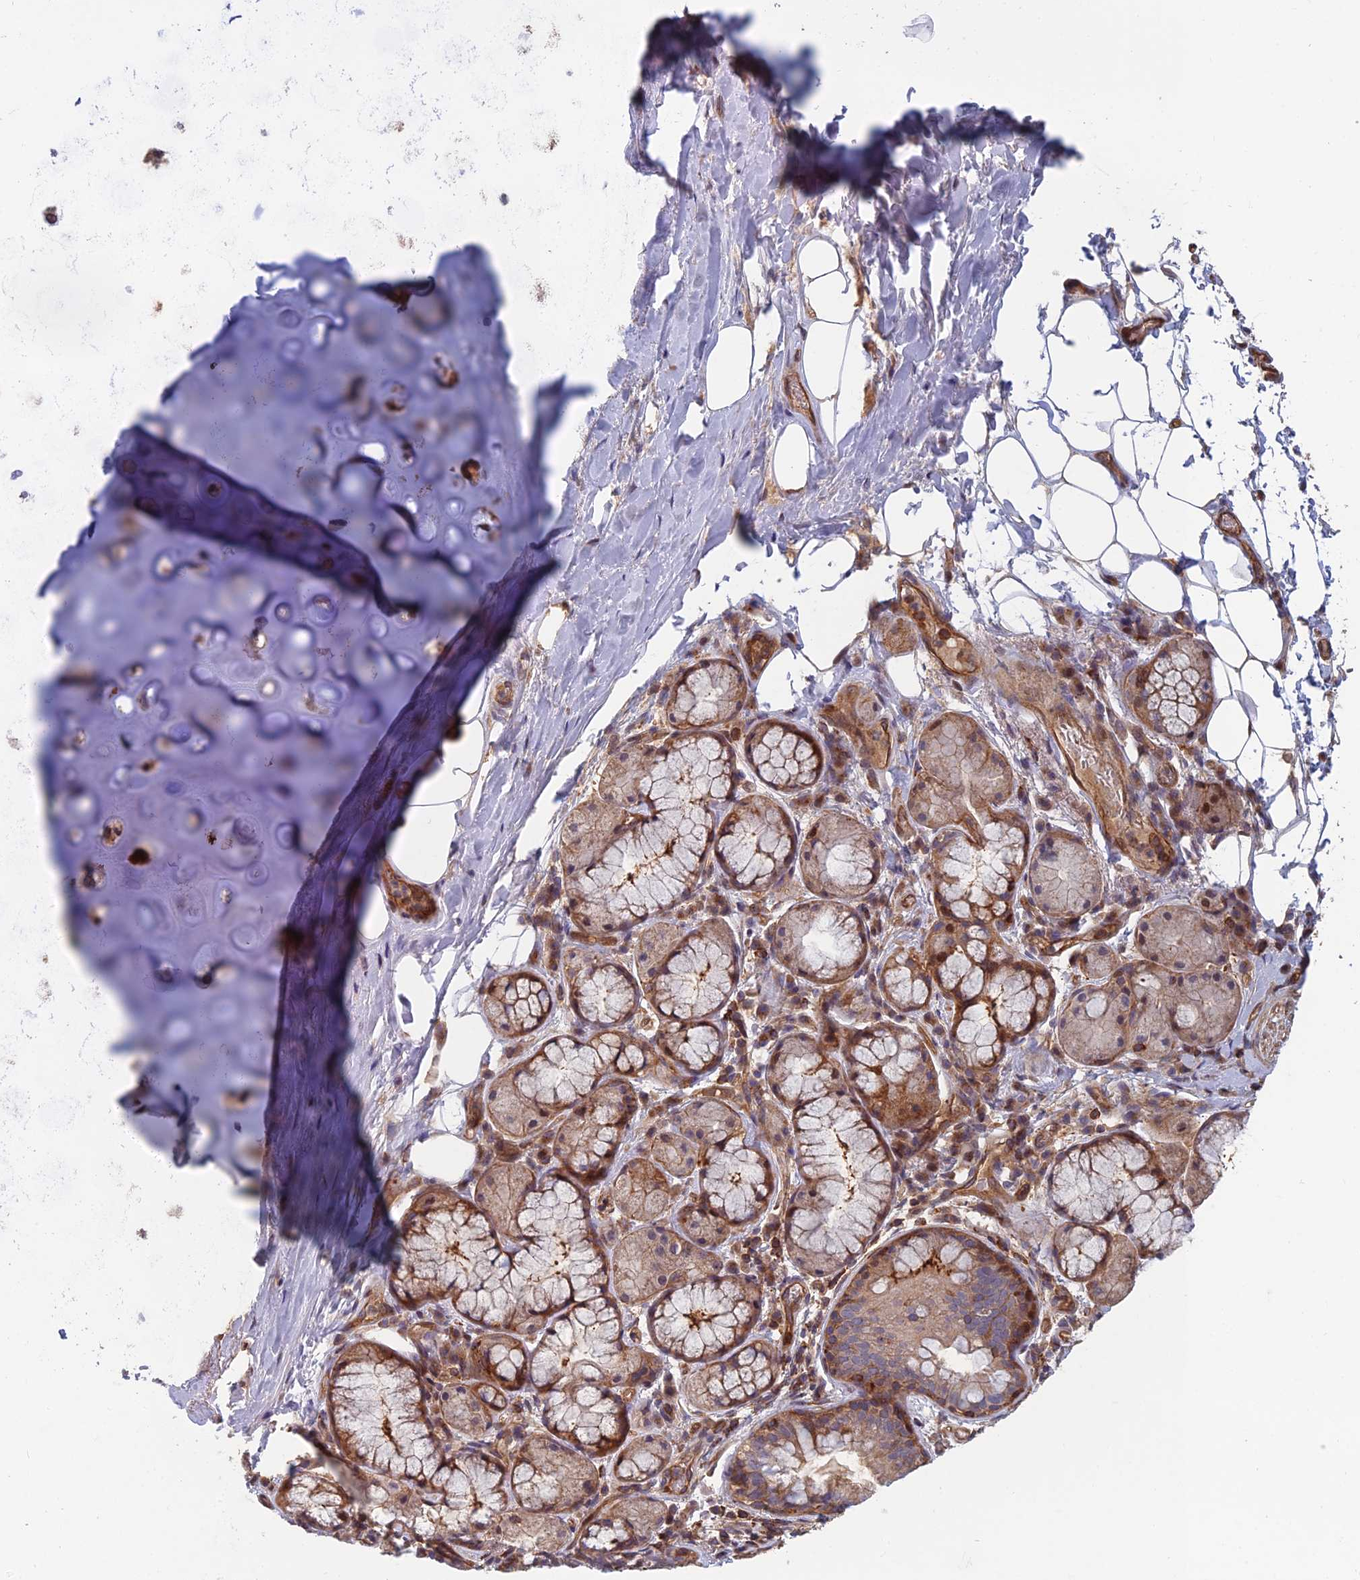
{"staining": {"intensity": "weak", "quantity": ">75%", "location": "cytoplasmic/membranous"}, "tissue": "adipose tissue", "cell_type": "Adipocytes", "image_type": "normal", "snomed": [{"axis": "morphology", "description": "Normal tissue, NOS"}, {"axis": "topography", "description": "Lymph node"}, {"axis": "topography", "description": "Cartilage tissue"}, {"axis": "topography", "description": "Bronchus"}], "caption": "A histopathology image of adipose tissue stained for a protein reveals weak cytoplasmic/membranous brown staining in adipocytes.", "gene": "C15orf62", "patient": {"sex": "male", "age": 63}}